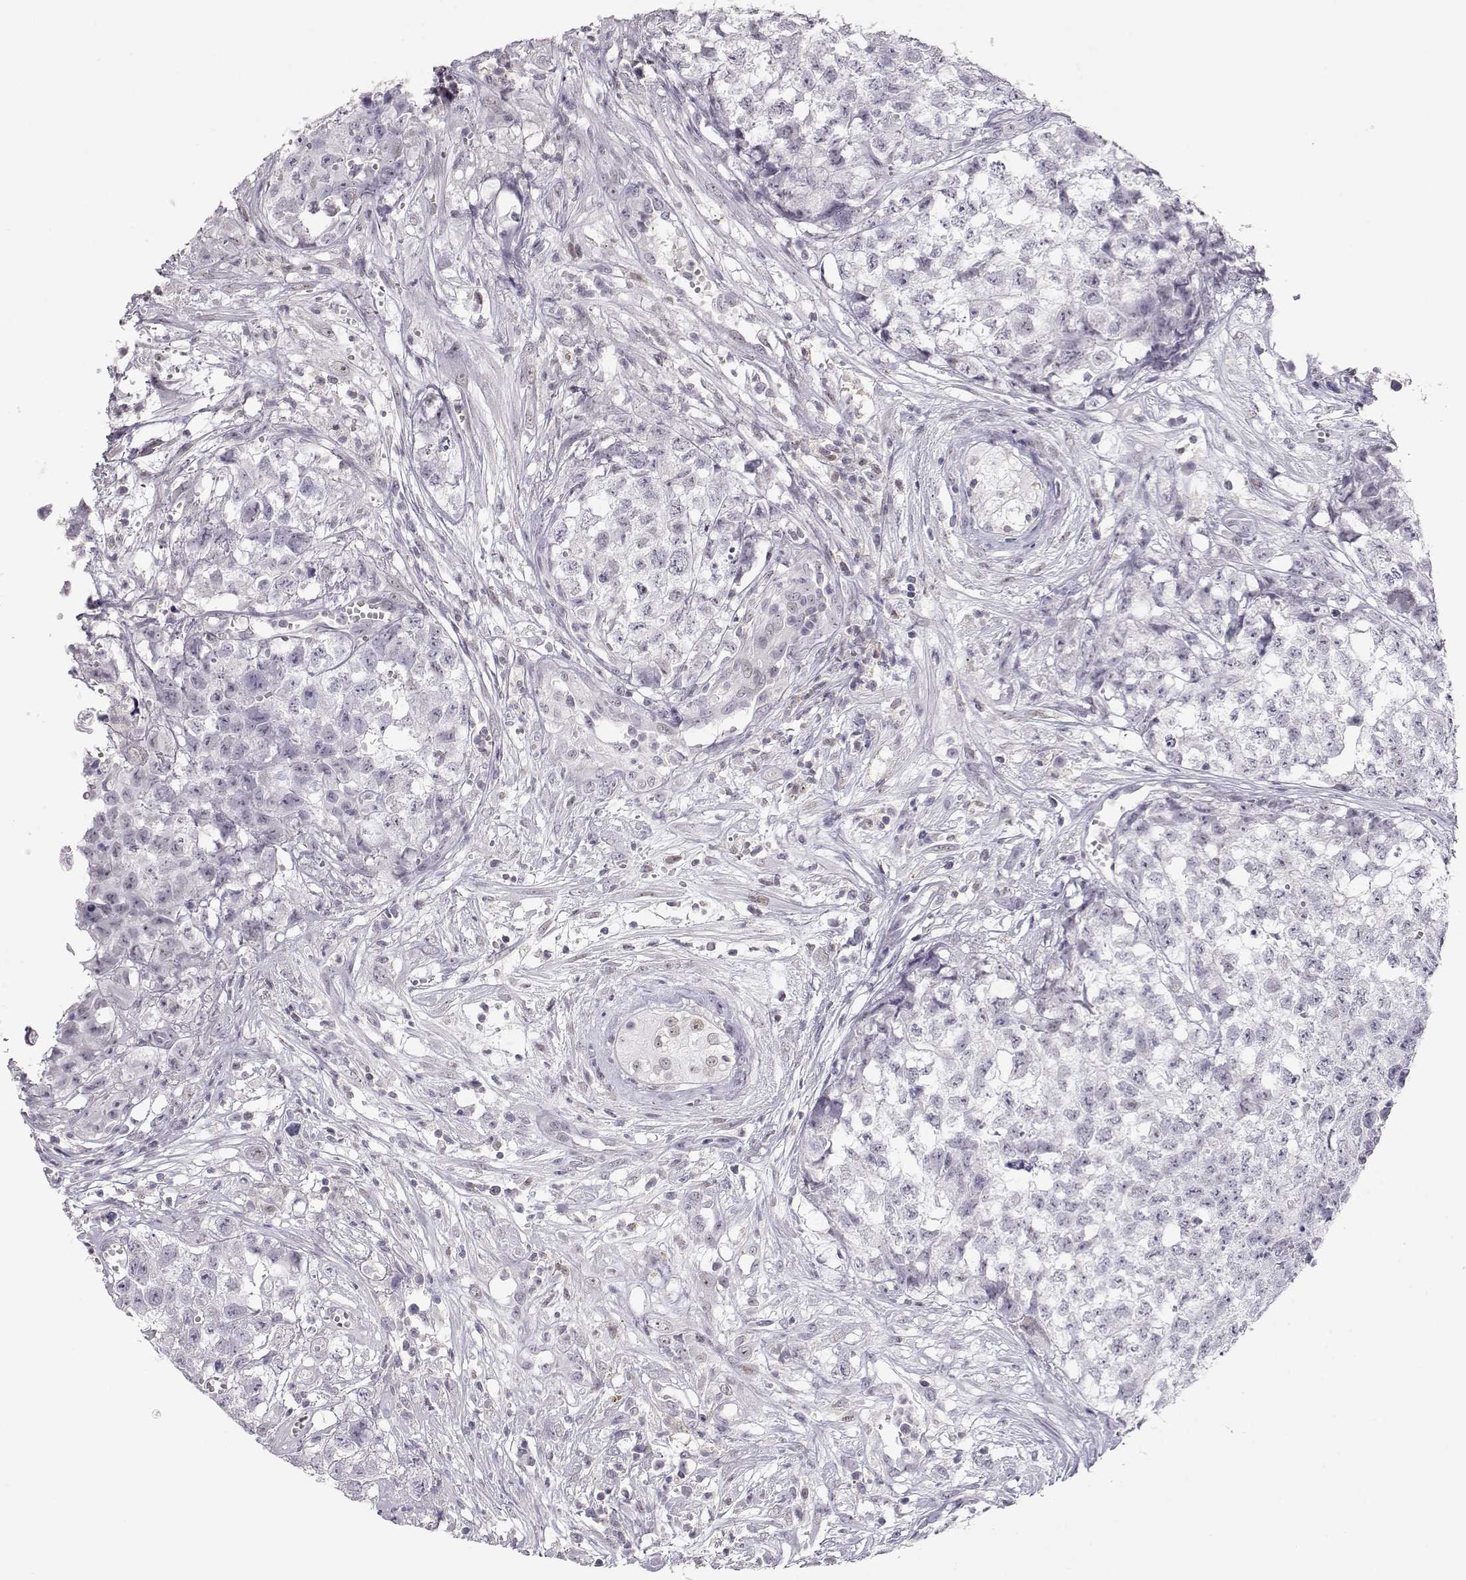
{"staining": {"intensity": "negative", "quantity": "none", "location": "none"}, "tissue": "testis cancer", "cell_type": "Tumor cells", "image_type": "cancer", "snomed": [{"axis": "morphology", "description": "Seminoma, NOS"}, {"axis": "morphology", "description": "Carcinoma, Embryonal, NOS"}, {"axis": "topography", "description": "Testis"}], "caption": "Protein analysis of testis cancer exhibits no significant staining in tumor cells.", "gene": "TEPP", "patient": {"sex": "male", "age": 22}}